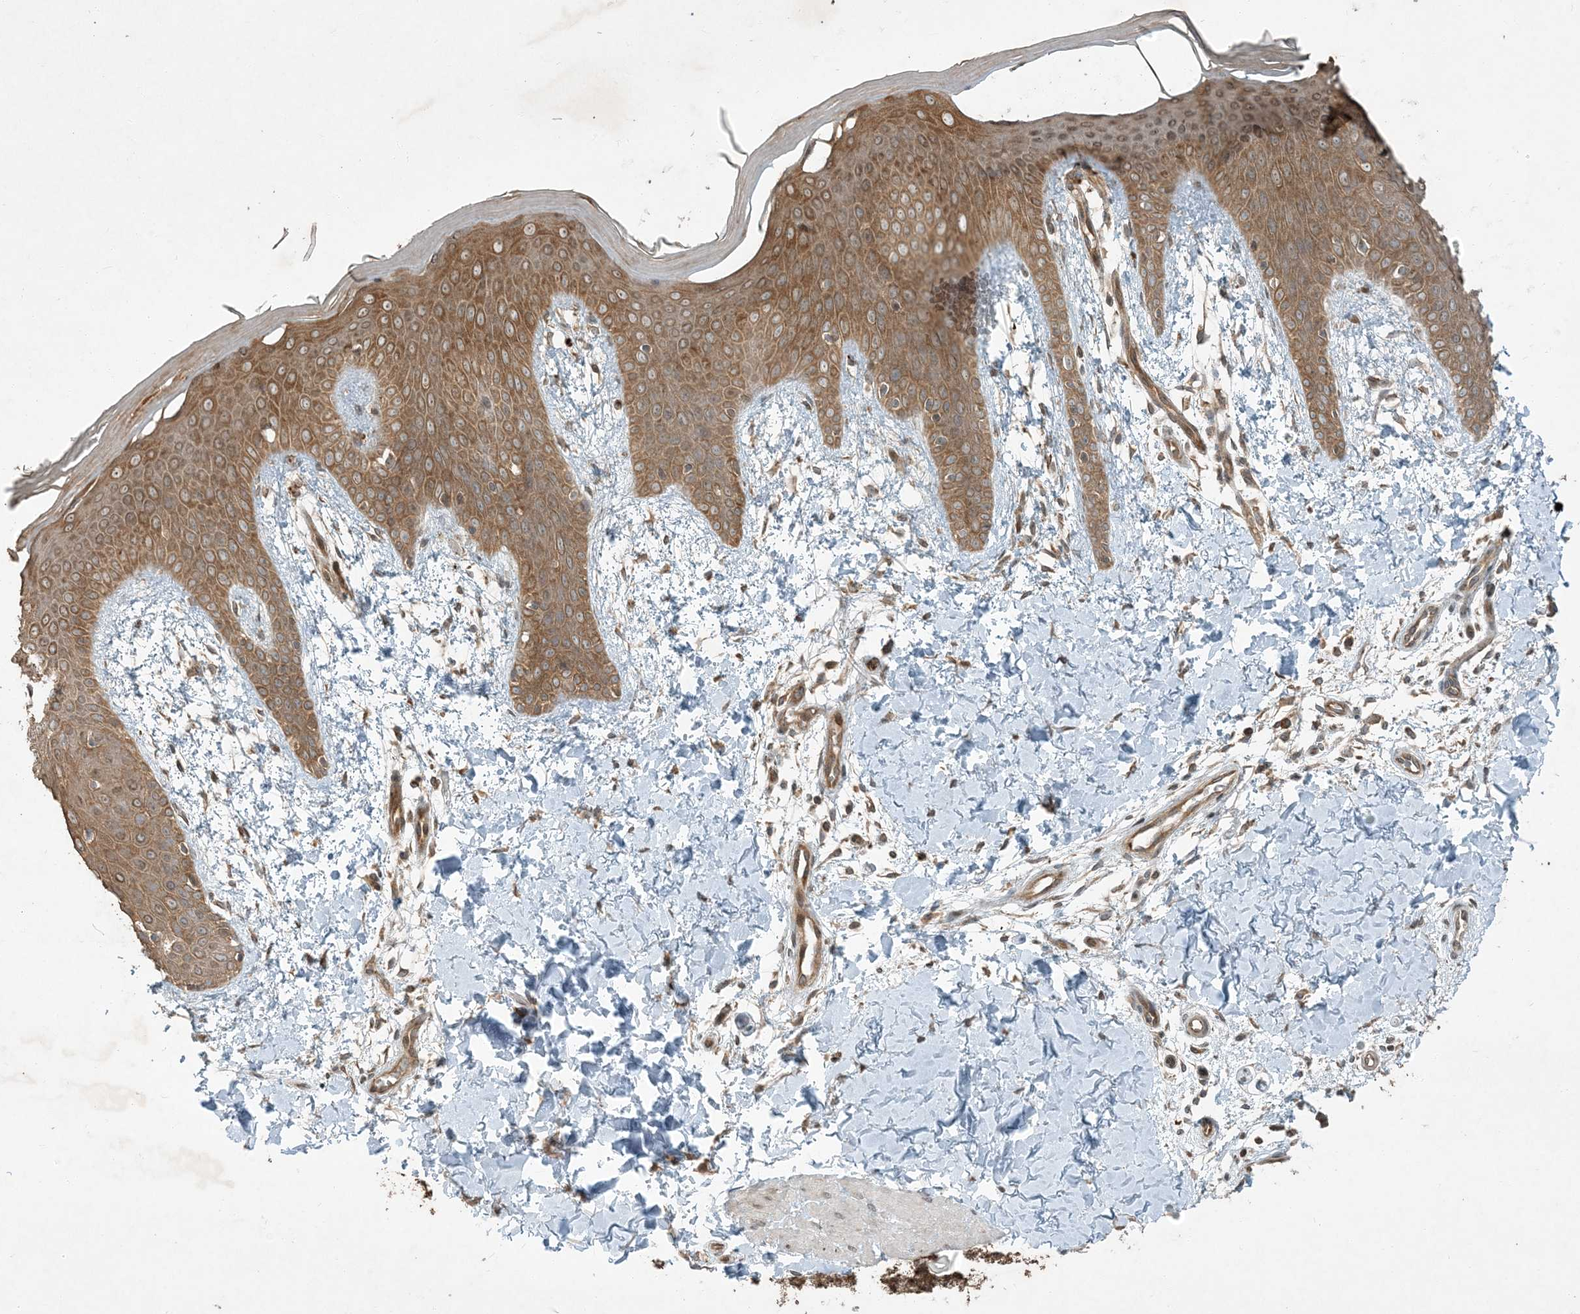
{"staining": {"intensity": "moderate", "quantity": "25%-75%", "location": "nuclear"}, "tissue": "skin", "cell_type": "Fibroblasts", "image_type": "normal", "snomed": [{"axis": "morphology", "description": "Normal tissue, NOS"}, {"axis": "topography", "description": "Skin"}], "caption": "This image shows unremarkable skin stained with immunohistochemistry (IHC) to label a protein in brown. The nuclear of fibroblasts show moderate positivity for the protein. Nuclei are counter-stained blue.", "gene": "COMMD8", "patient": {"sex": "male", "age": 36}}